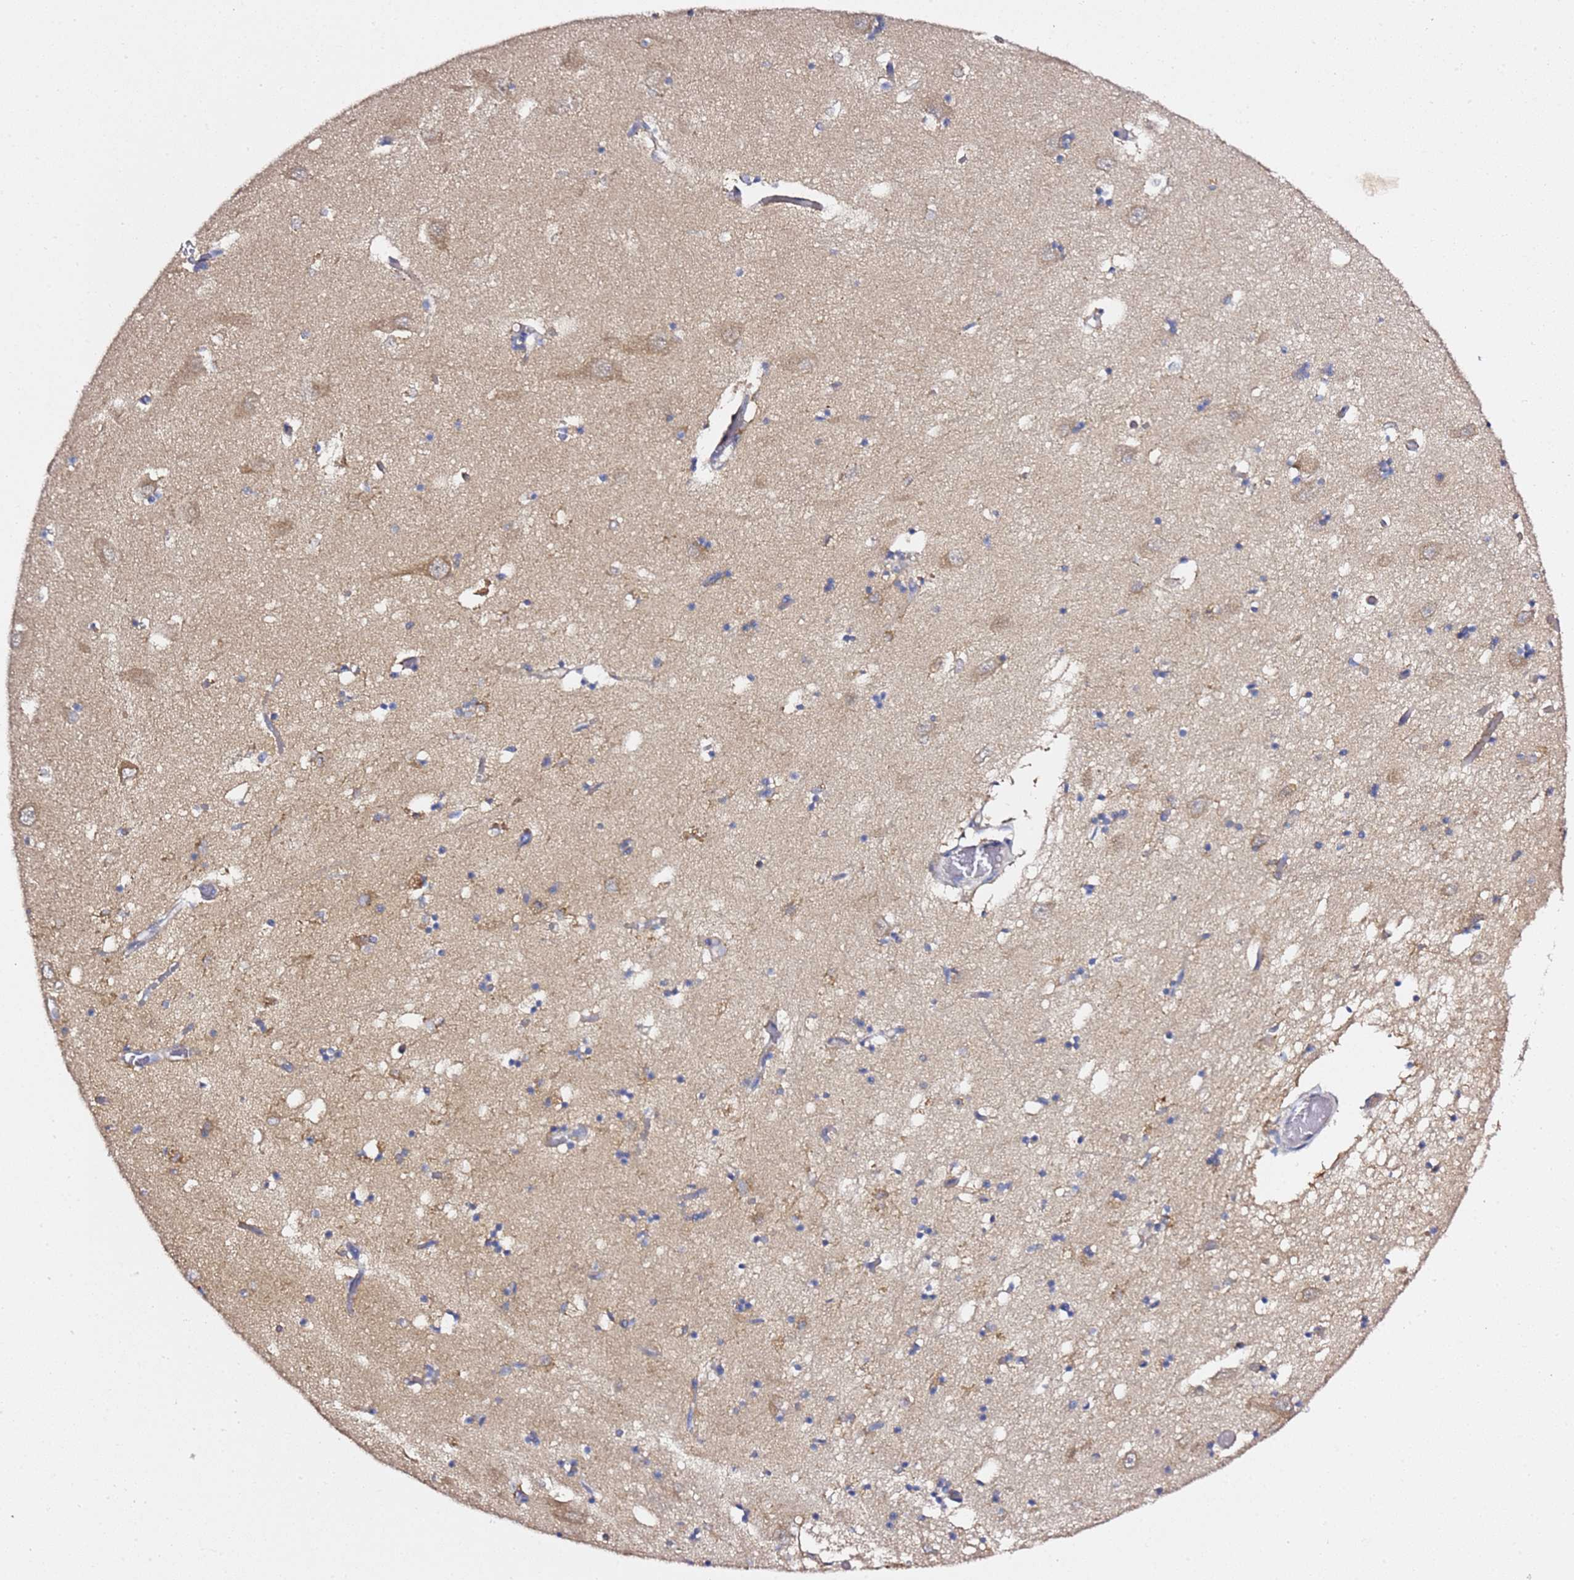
{"staining": {"intensity": "weak", "quantity": "25%-75%", "location": "cytoplasmic/membranous"}, "tissue": "hippocampus", "cell_type": "Glial cells", "image_type": "normal", "snomed": [{"axis": "morphology", "description": "Normal tissue, NOS"}, {"axis": "topography", "description": "Hippocampus"}], "caption": "Hippocampus stained for a protein displays weak cytoplasmic/membranous positivity in glial cells. Using DAB (3,3'-diaminobenzidine) (brown) and hematoxylin (blue) stains, captured at high magnification using brightfield microscopy.", "gene": "C19orf12", "patient": {"sex": "male", "age": 70}}